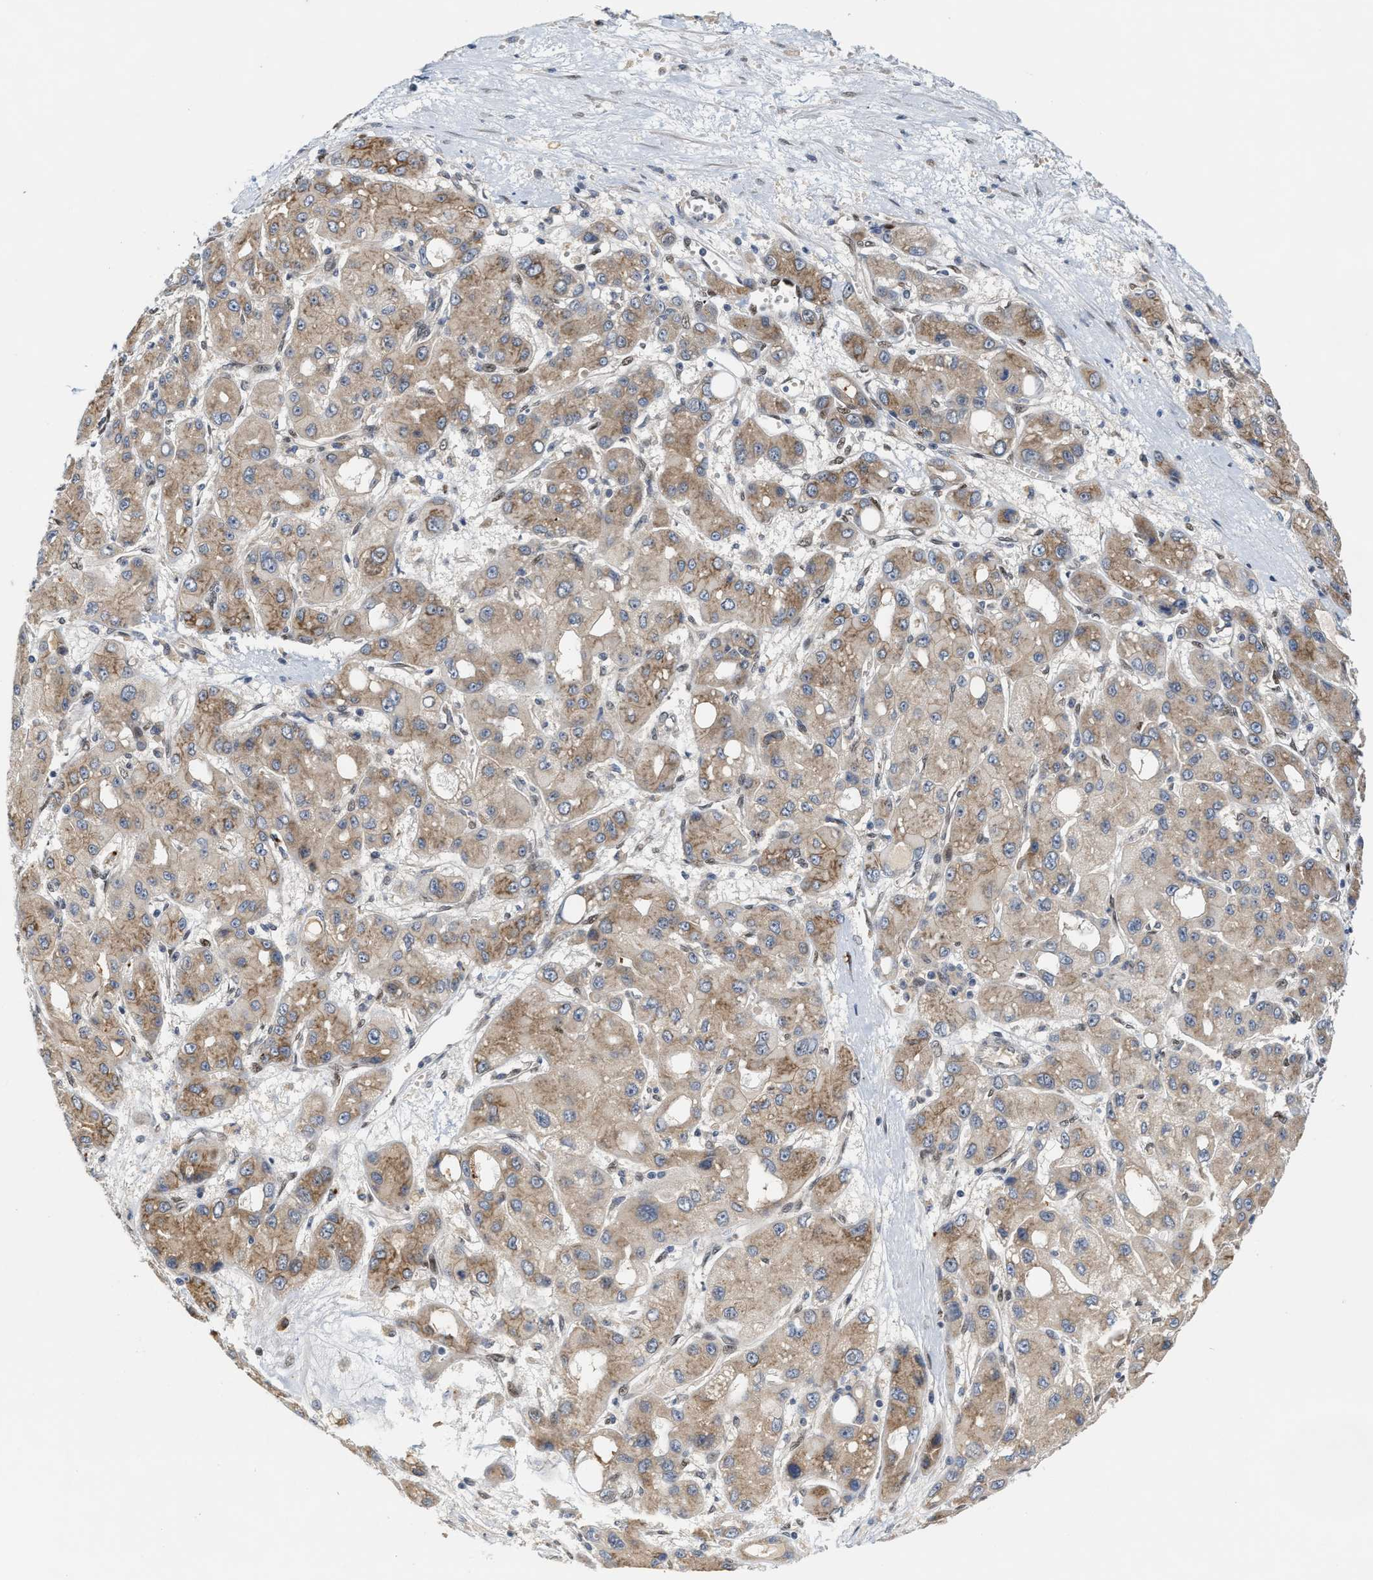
{"staining": {"intensity": "weak", "quantity": ">75%", "location": "cytoplasmic/membranous"}, "tissue": "liver cancer", "cell_type": "Tumor cells", "image_type": "cancer", "snomed": [{"axis": "morphology", "description": "Carcinoma, Hepatocellular, NOS"}, {"axis": "topography", "description": "Liver"}], "caption": "Liver cancer was stained to show a protein in brown. There is low levels of weak cytoplasmic/membranous expression in about >75% of tumor cells.", "gene": "TCF4", "patient": {"sex": "male", "age": 55}}